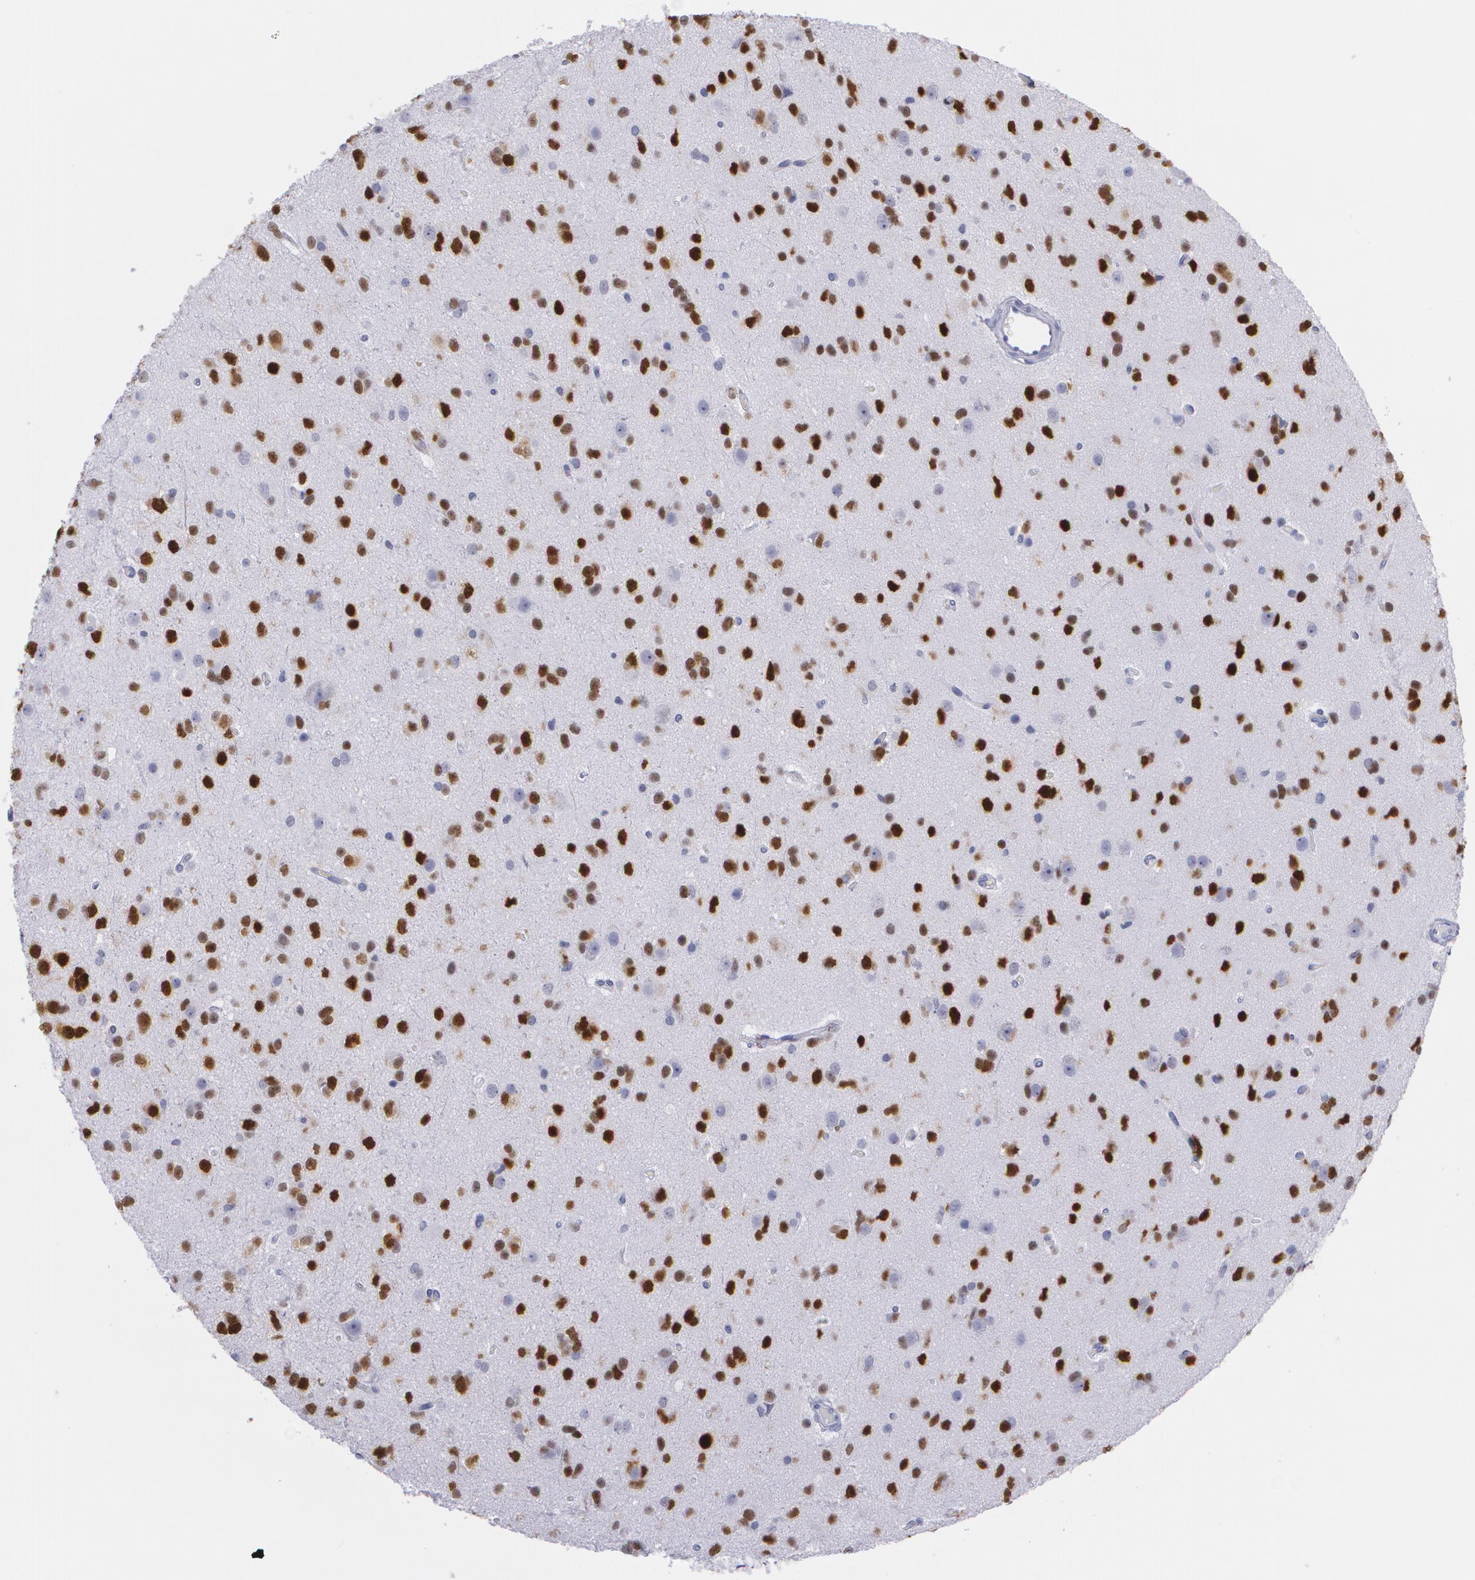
{"staining": {"intensity": "strong", "quantity": ">75%", "location": "nuclear"}, "tissue": "glioma", "cell_type": "Tumor cells", "image_type": "cancer", "snomed": [{"axis": "morphology", "description": "Glioma, malignant, Low grade"}, {"axis": "topography", "description": "Brain"}], "caption": "Immunohistochemistry (DAB (3,3'-diaminobenzidine)) staining of human malignant glioma (low-grade) exhibits strong nuclear protein expression in about >75% of tumor cells.", "gene": "TP53", "patient": {"sex": "male", "age": 42}}